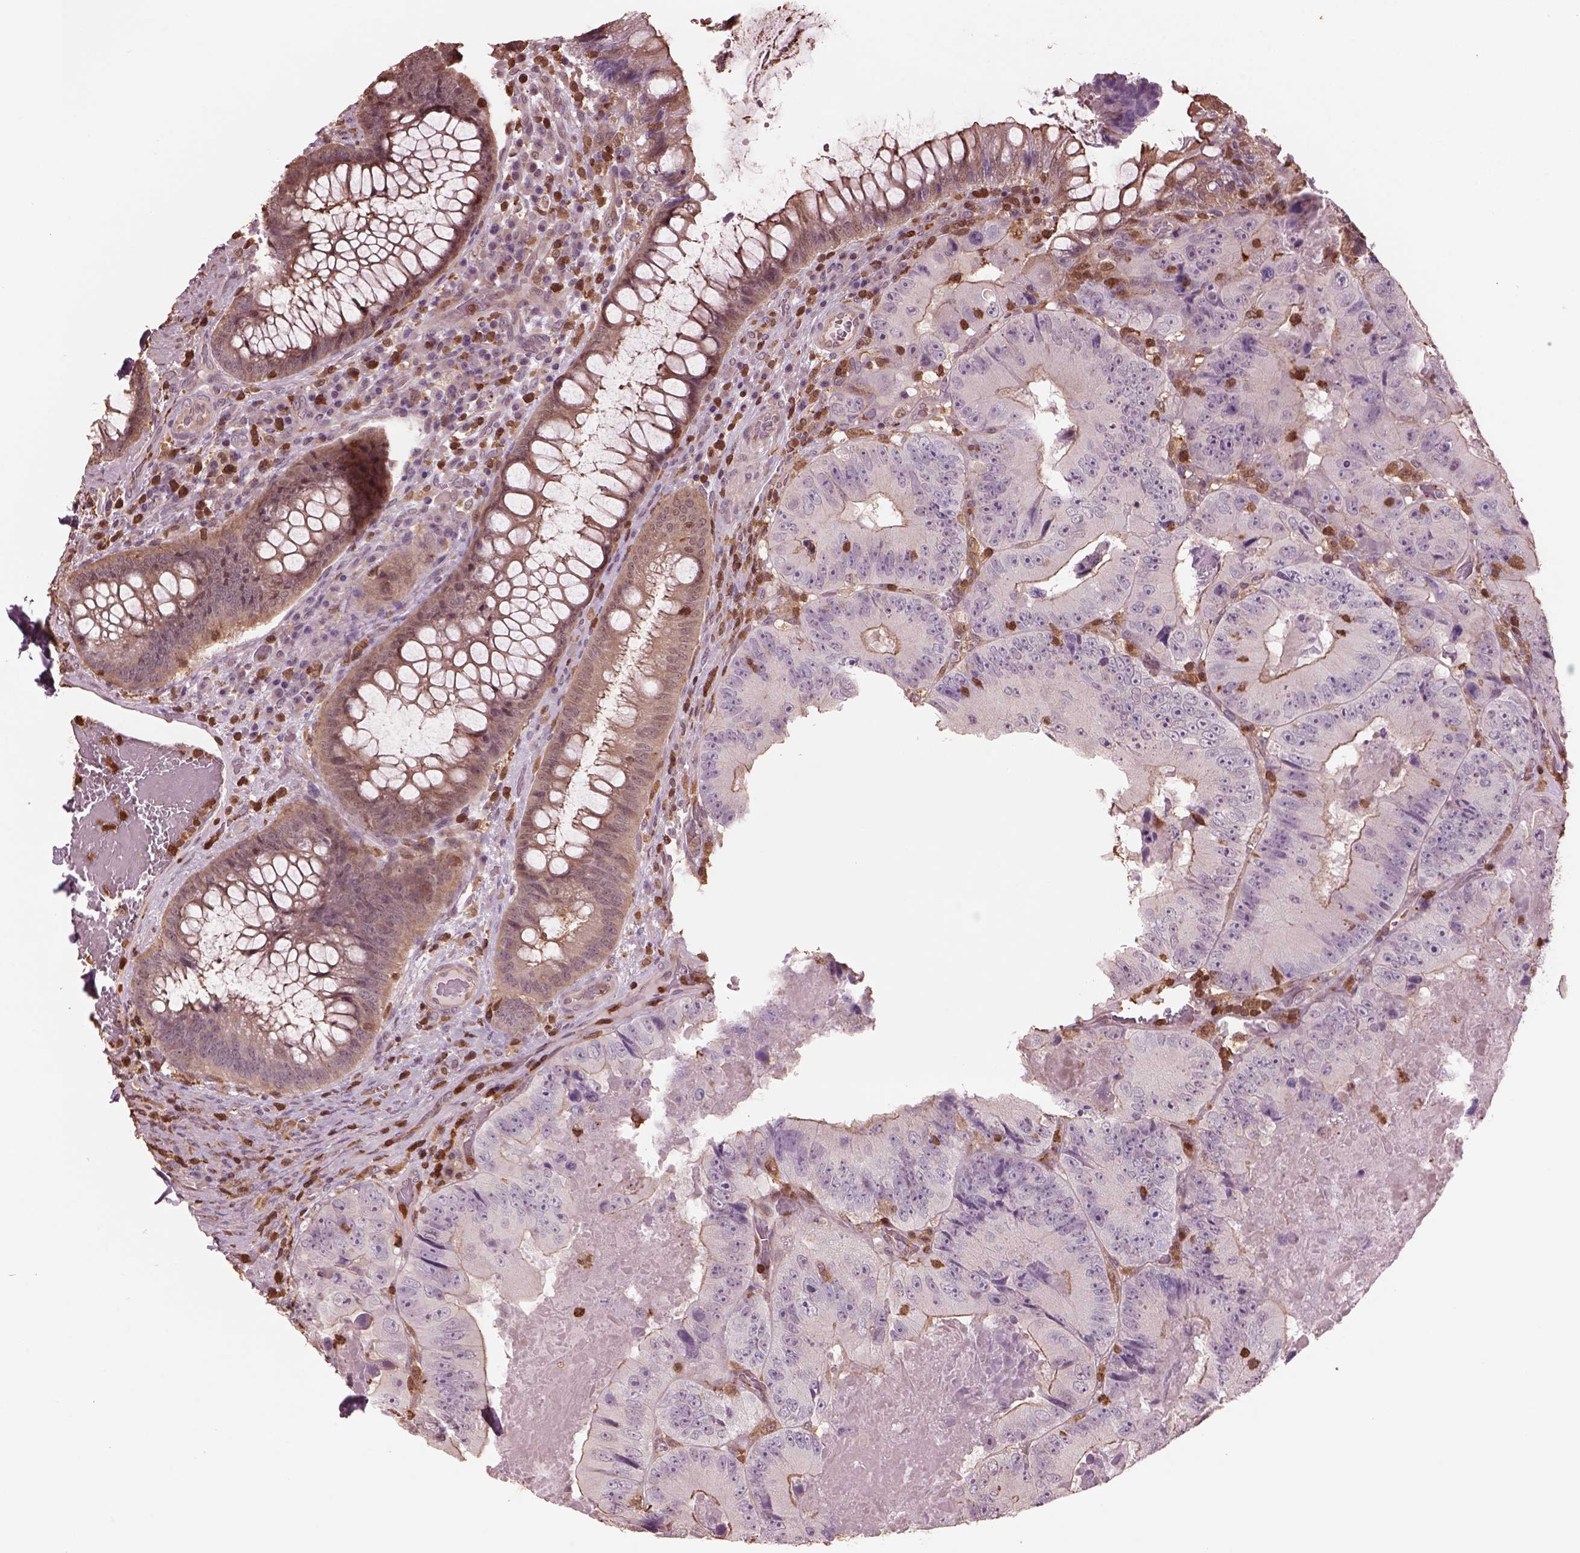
{"staining": {"intensity": "weak", "quantity": "25%-75%", "location": "cytoplasmic/membranous"}, "tissue": "colorectal cancer", "cell_type": "Tumor cells", "image_type": "cancer", "snomed": [{"axis": "morphology", "description": "Adenocarcinoma, NOS"}, {"axis": "topography", "description": "Colon"}], "caption": "A brown stain labels weak cytoplasmic/membranous expression of a protein in human colorectal cancer (adenocarcinoma) tumor cells.", "gene": "IL31RA", "patient": {"sex": "female", "age": 86}}